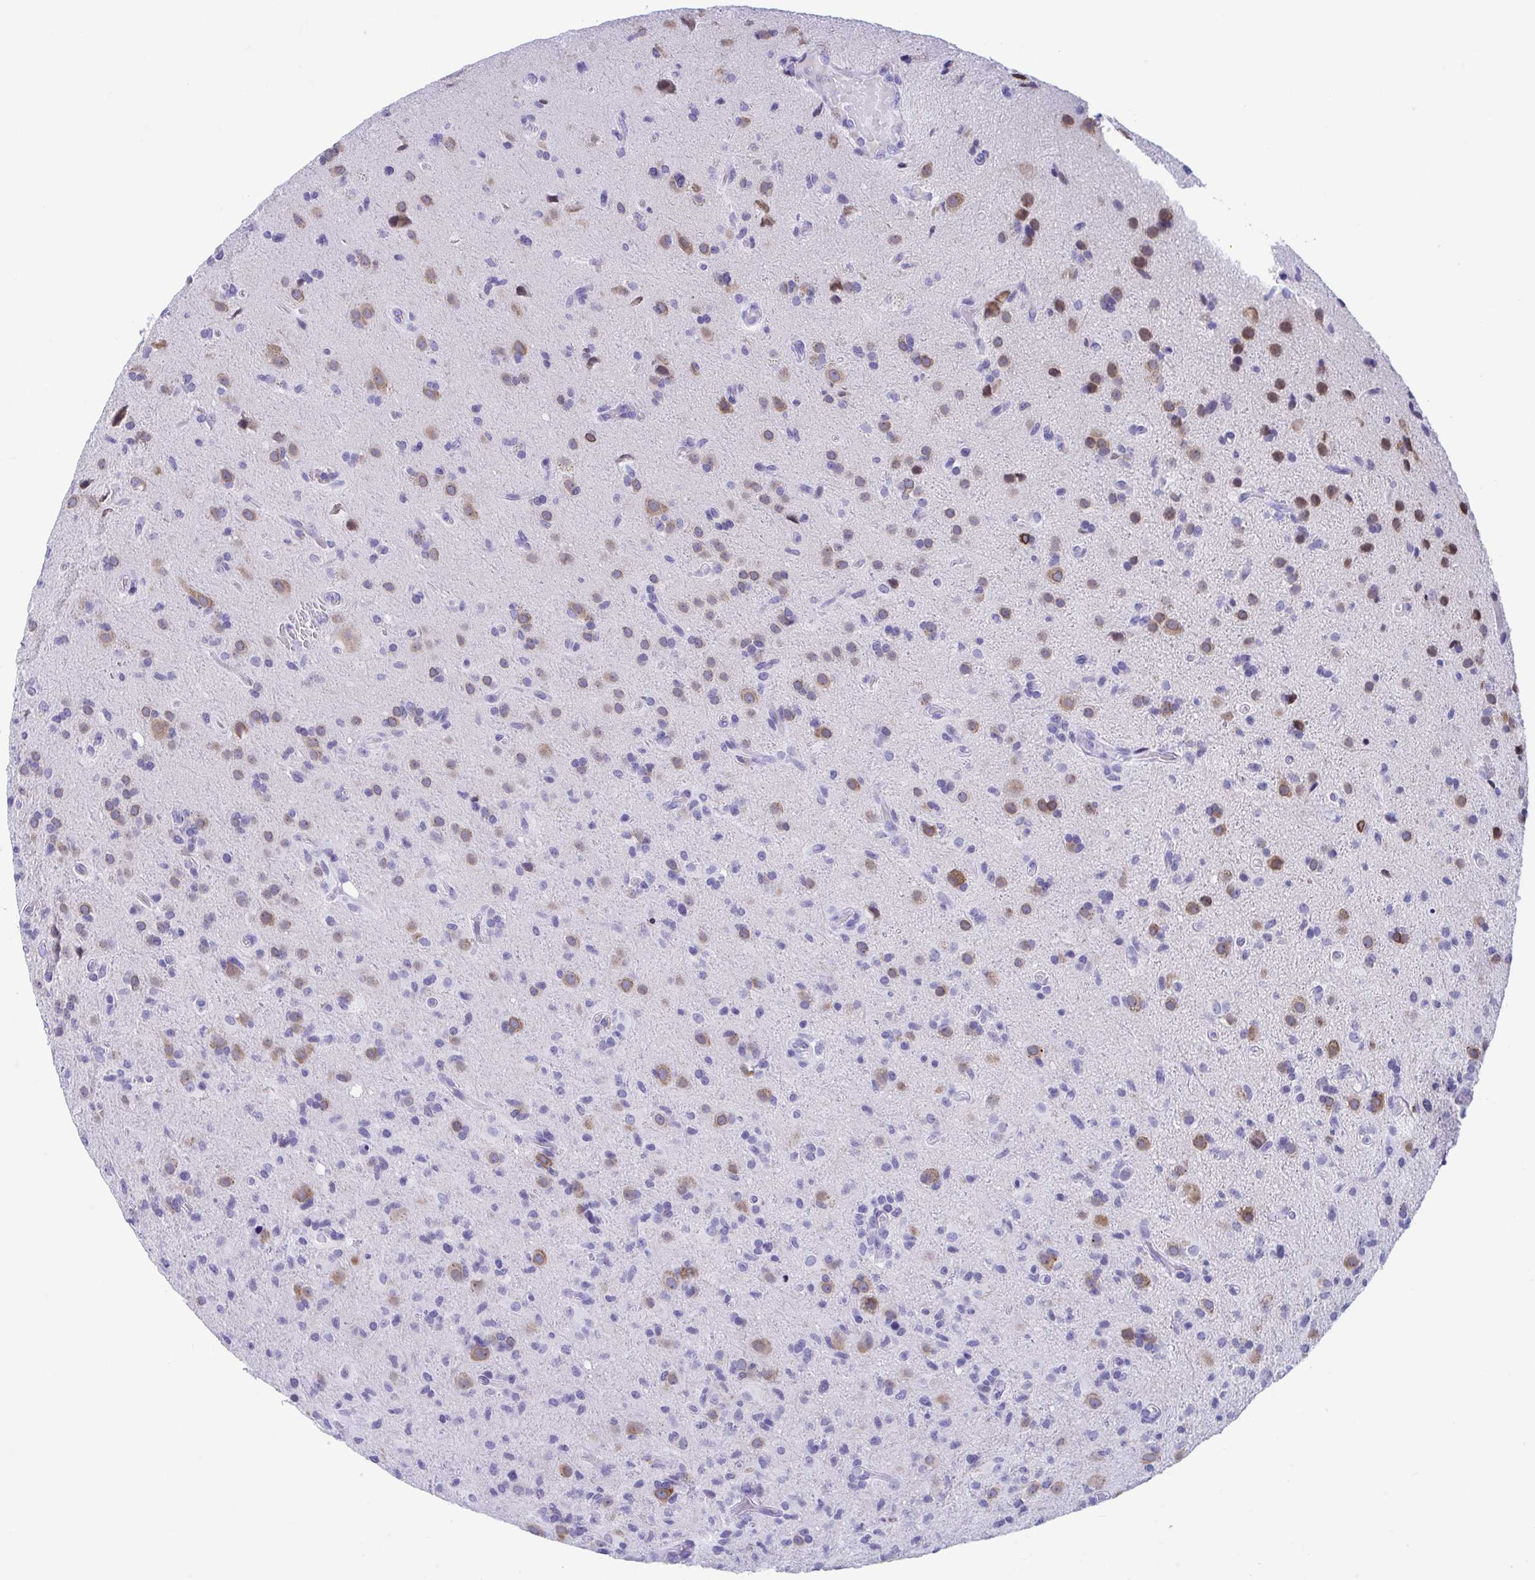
{"staining": {"intensity": "moderate", "quantity": "<25%", "location": "cytoplasmic/membranous"}, "tissue": "glioma", "cell_type": "Tumor cells", "image_type": "cancer", "snomed": [{"axis": "morphology", "description": "Glioma, malignant, High grade"}, {"axis": "topography", "description": "Brain"}], "caption": "About <25% of tumor cells in human malignant glioma (high-grade) exhibit moderate cytoplasmic/membranous protein staining as visualized by brown immunohistochemical staining.", "gene": "TMEM35A", "patient": {"sex": "male", "age": 55}}